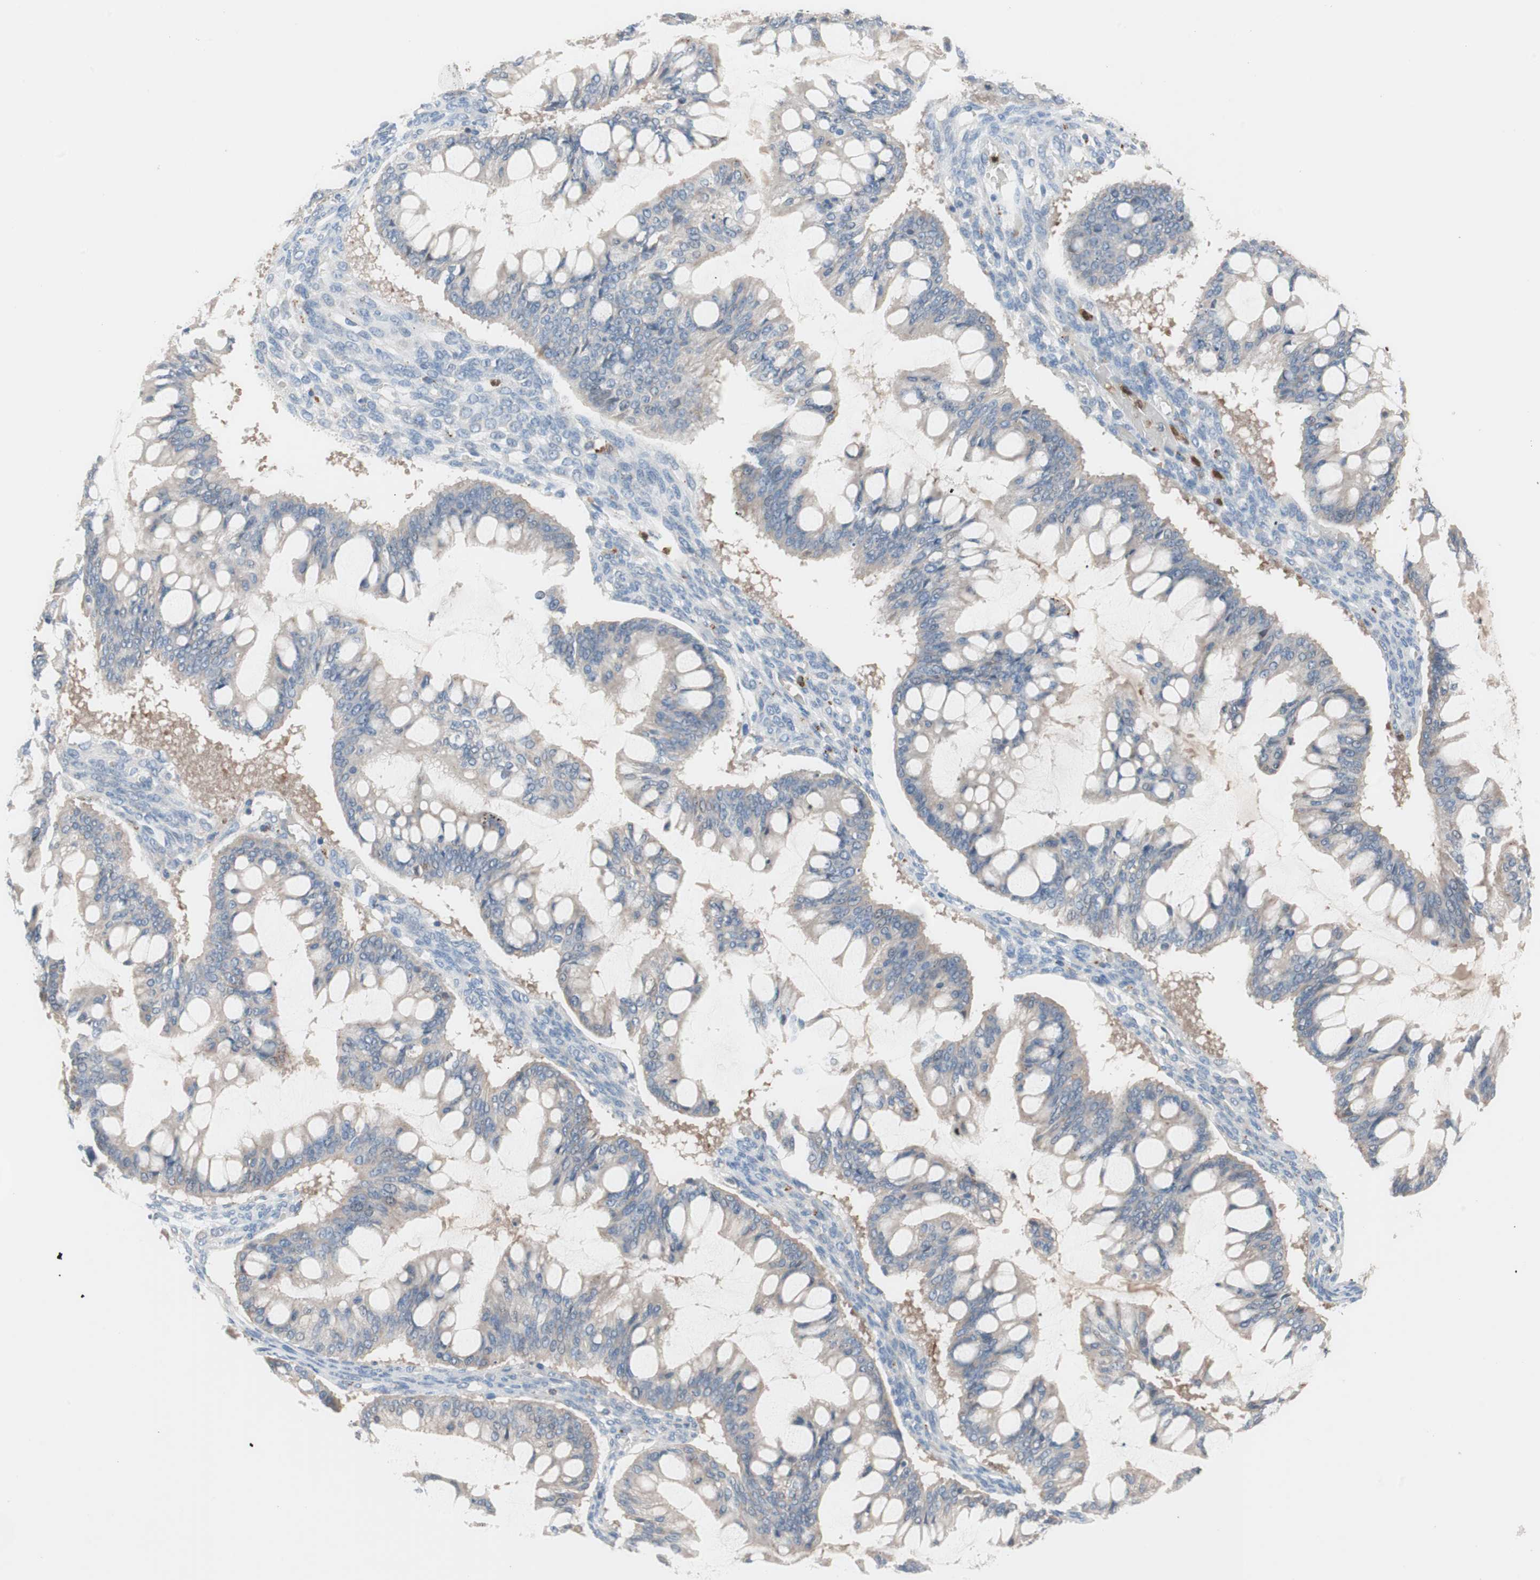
{"staining": {"intensity": "weak", "quantity": "25%-75%", "location": "cytoplasmic/membranous"}, "tissue": "ovarian cancer", "cell_type": "Tumor cells", "image_type": "cancer", "snomed": [{"axis": "morphology", "description": "Cystadenocarcinoma, mucinous, NOS"}, {"axis": "topography", "description": "Ovary"}], "caption": "Human ovarian cancer stained with a brown dye exhibits weak cytoplasmic/membranous positive positivity in about 25%-75% of tumor cells.", "gene": "CLEC4D", "patient": {"sex": "female", "age": 73}}